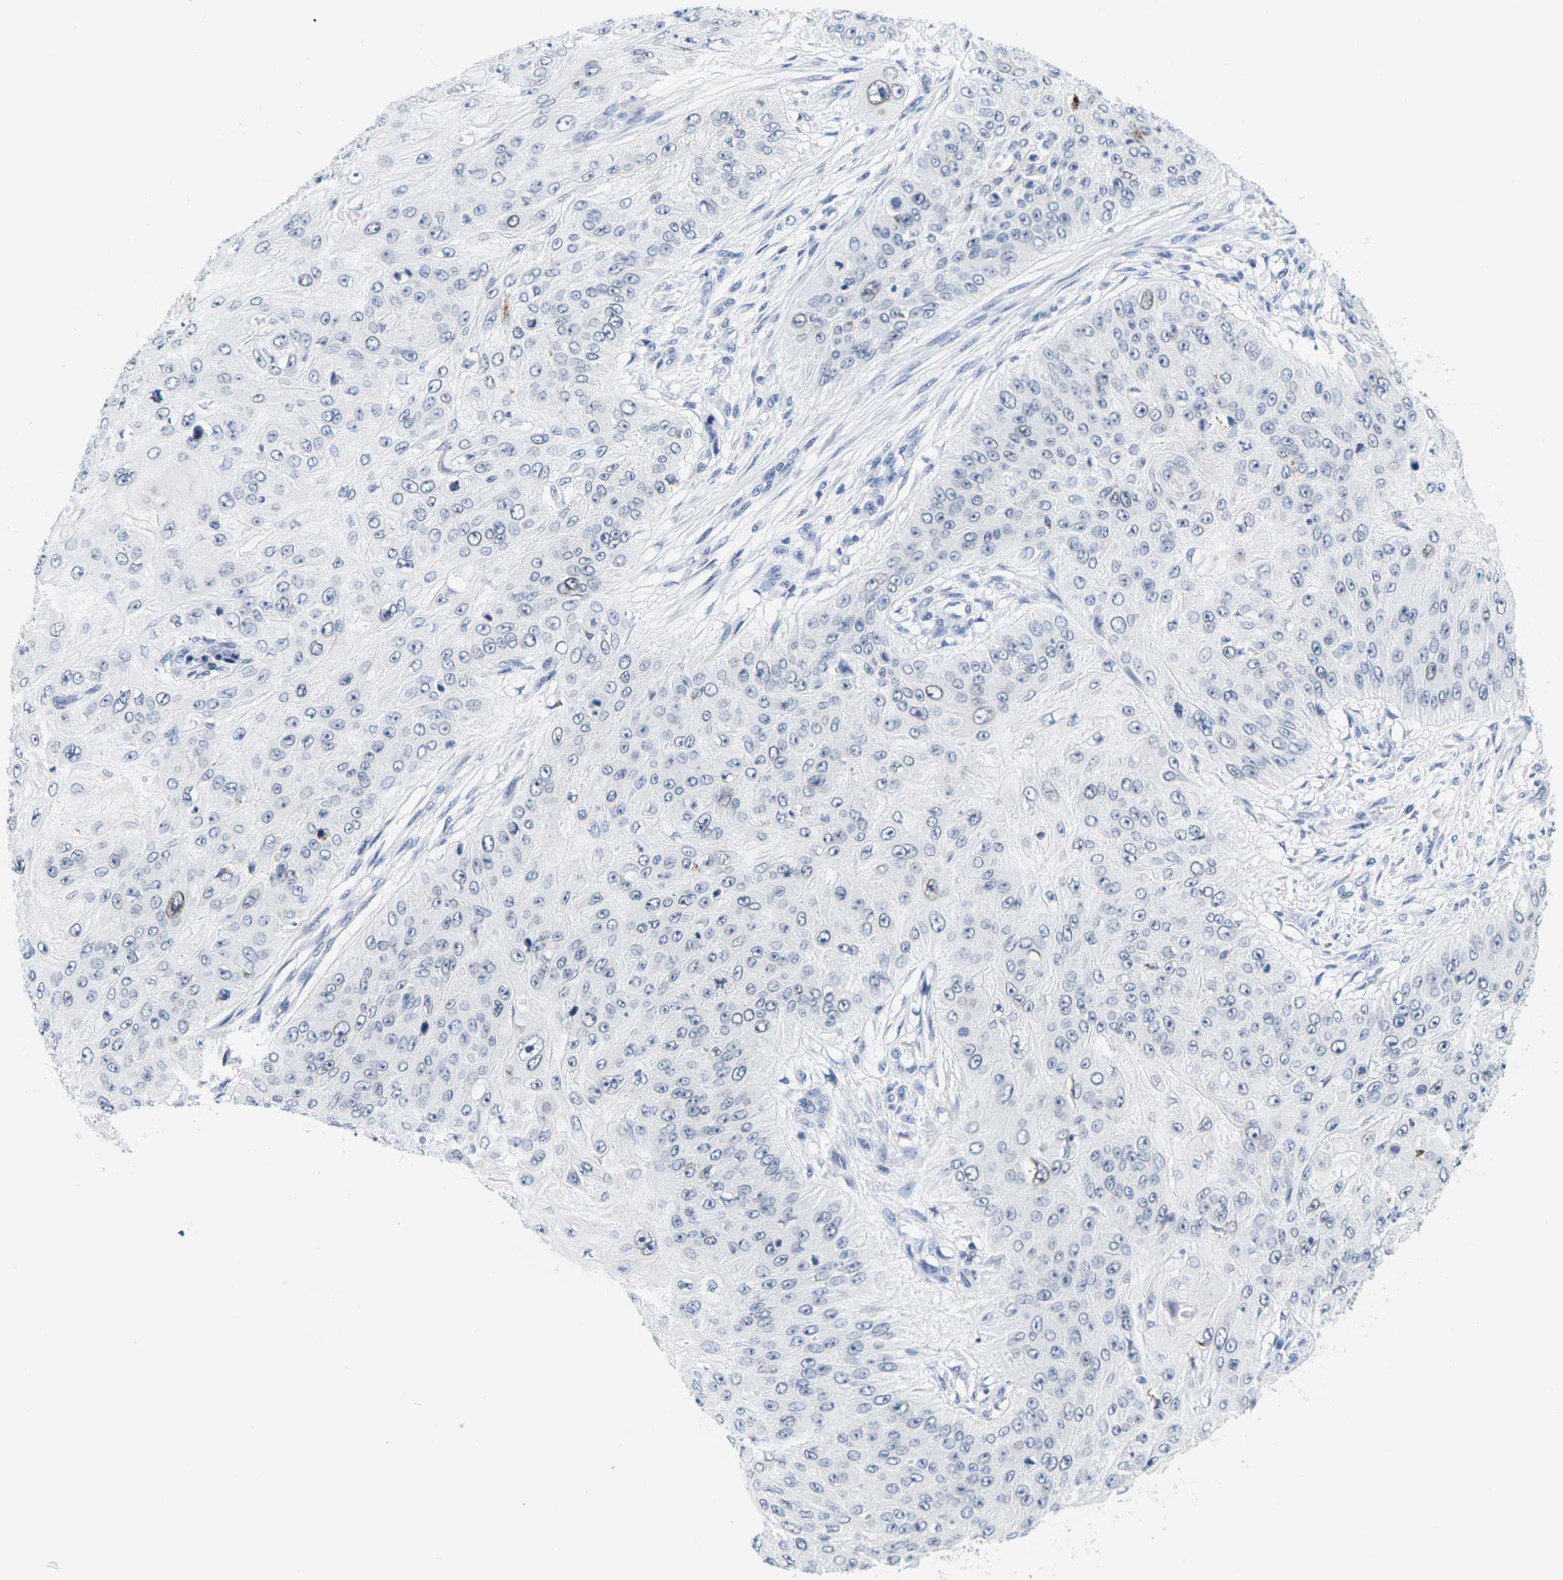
{"staining": {"intensity": "negative", "quantity": "none", "location": "none"}, "tissue": "skin cancer", "cell_type": "Tumor cells", "image_type": "cancer", "snomed": [{"axis": "morphology", "description": "Squamous cell carcinoma, NOS"}, {"axis": "topography", "description": "Skin"}], "caption": "Tumor cells are negative for protein expression in human squamous cell carcinoma (skin). (Stains: DAB IHC with hematoxylin counter stain, Microscopy: brightfield microscopy at high magnification).", "gene": "HLA-DOB", "patient": {"sex": "female", "age": 80}}